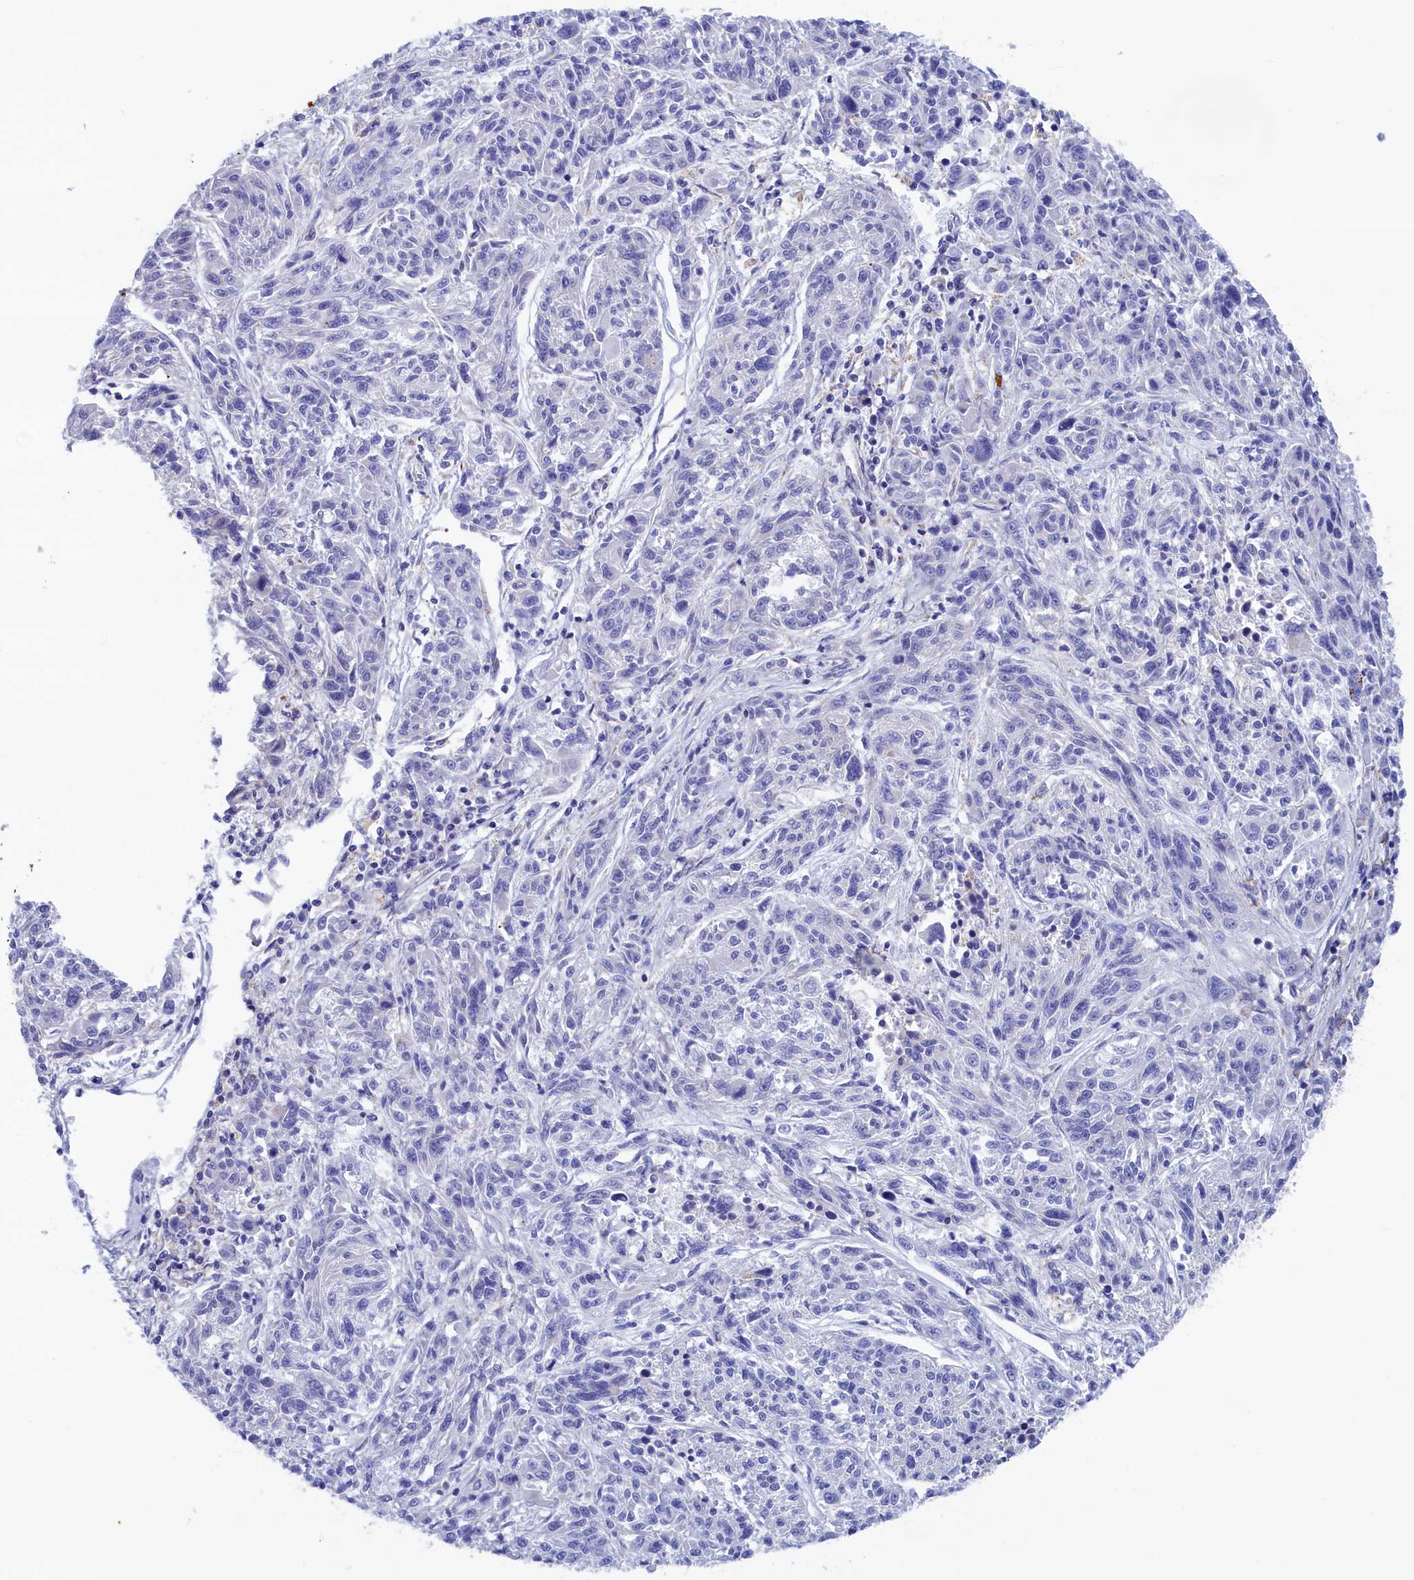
{"staining": {"intensity": "negative", "quantity": "none", "location": "none"}, "tissue": "melanoma", "cell_type": "Tumor cells", "image_type": "cancer", "snomed": [{"axis": "morphology", "description": "Malignant melanoma, NOS"}, {"axis": "topography", "description": "Skin"}], "caption": "This is a image of IHC staining of melanoma, which shows no expression in tumor cells.", "gene": "WDR83", "patient": {"sex": "male", "age": 53}}